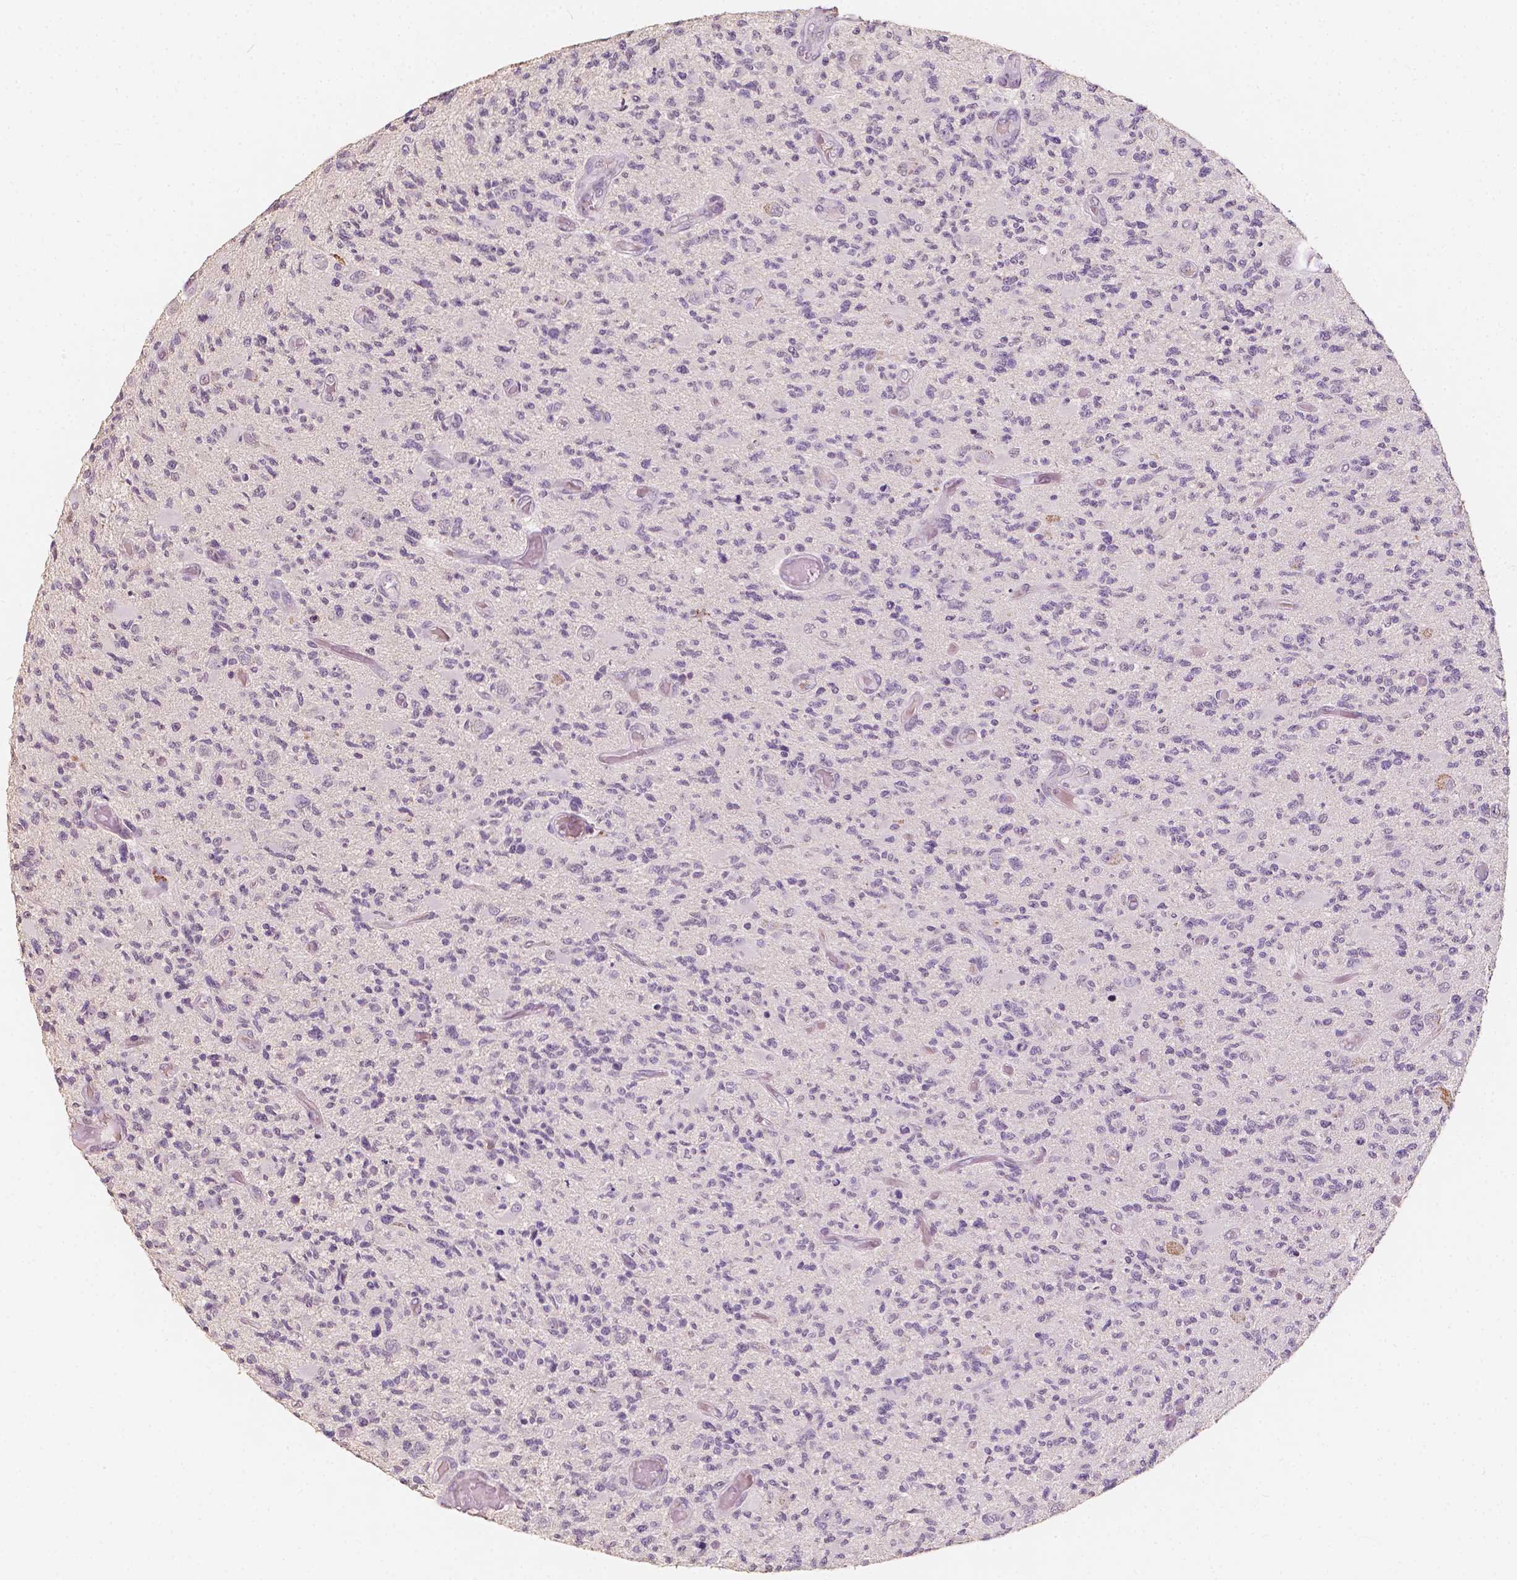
{"staining": {"intensity": "negative", "quantity": "none", "location": "none"}, "tissue": "glioma", "cell_type": "Tumor cells", "image_type": "cancer", "snomed": [{"axis": "morphology", "description": "Glioma, malignant, High grade"}, {"axis": "topography", "description": "Brain"}], "caption": "Glioma stained for a protein using immunohistochemistry shows no positivity tumor cells.", "gene": "SOX15", "patient": {"sex": "female", "age": 63}}